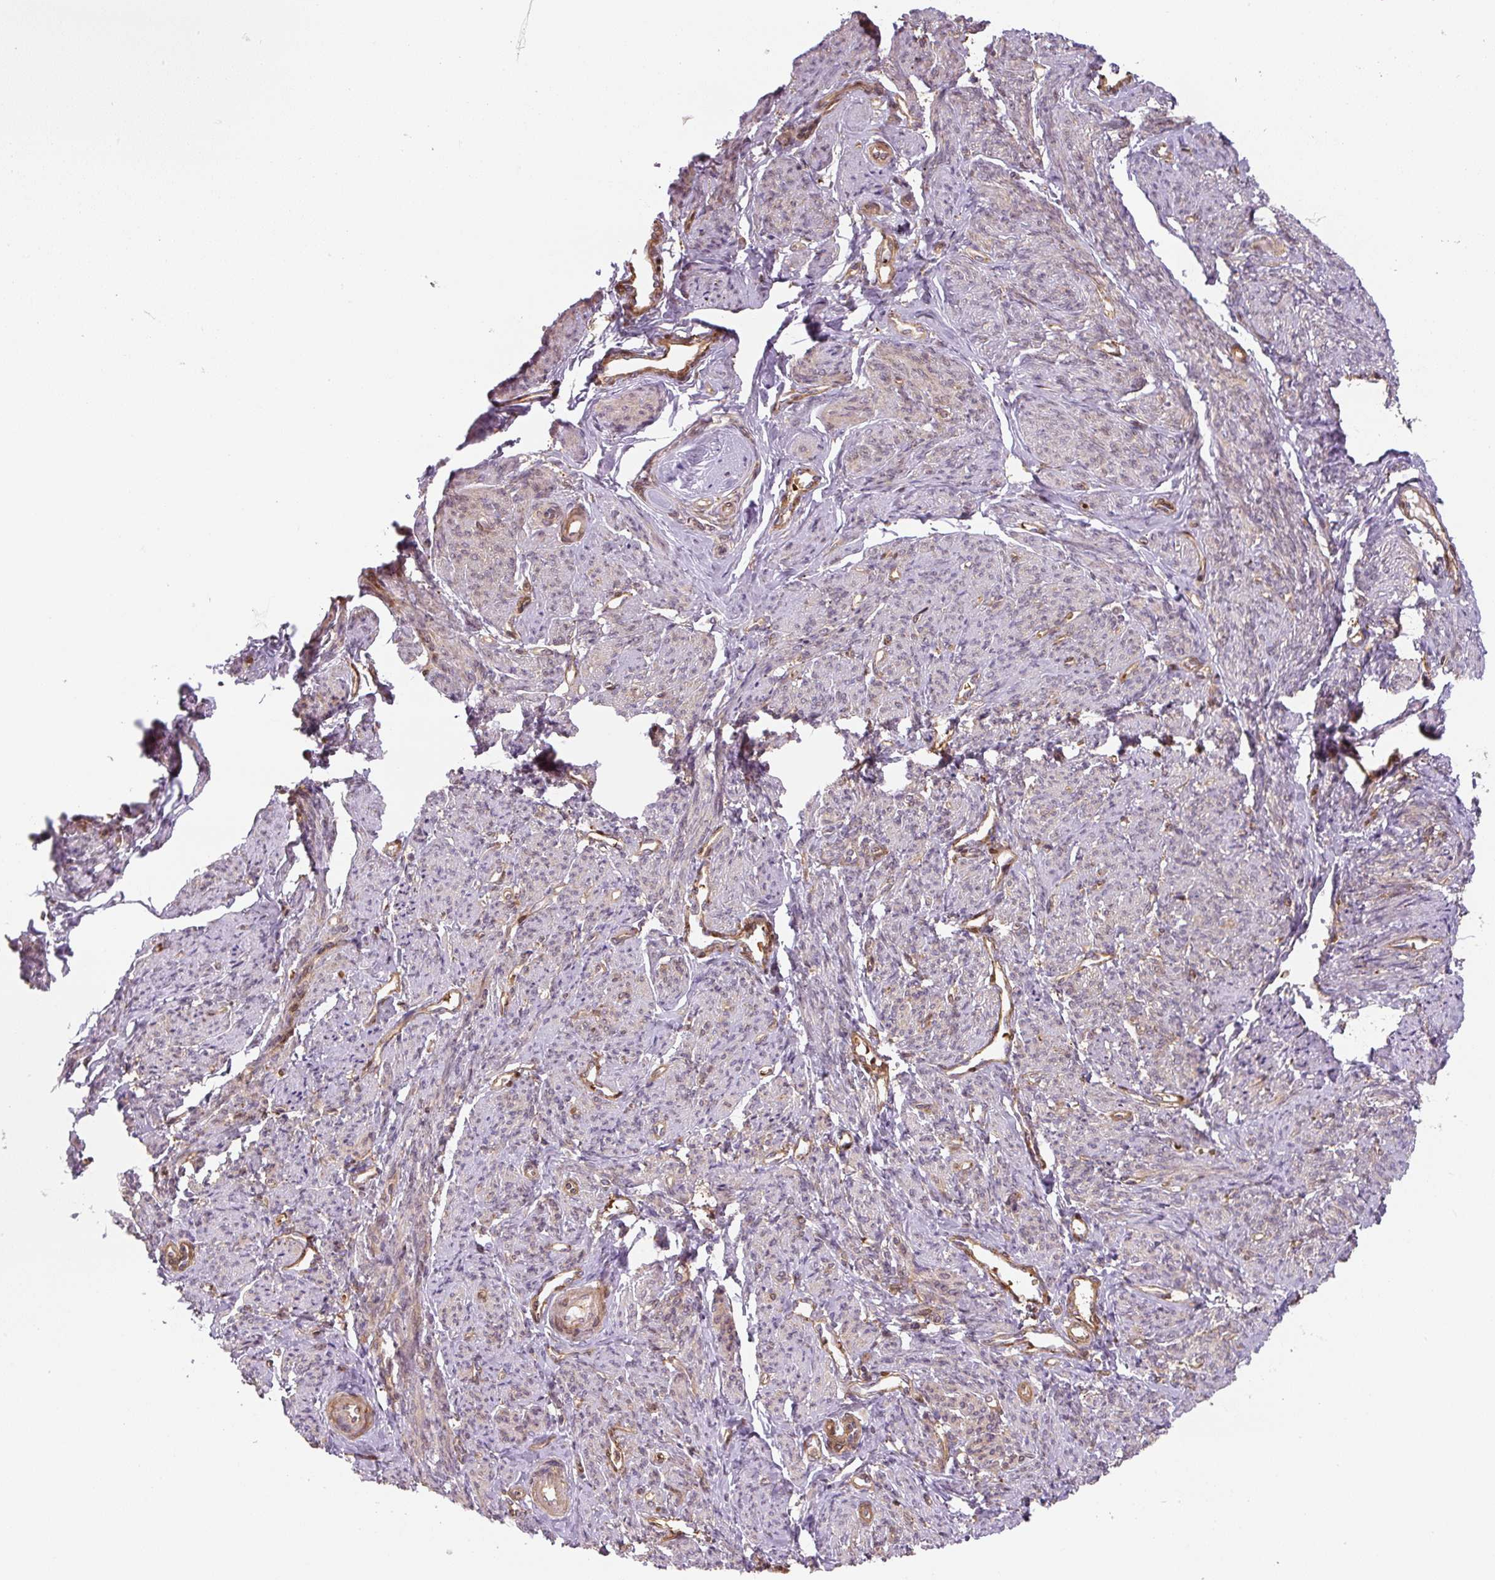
{"staining": {"intensity": "weak", "quantity": "25%-75%", "location": "cytoplasmic/membranous"}, "tissue": "smooth muscle", "cell_type": "Smooth muscle cells", "image_type": "normal", "snomed": [{"axis": "morphology", "description": "Normal tissue, NOS"}, {"axis": "topography", "description": "Smooth muscle"}], "caption": "A brown stain labels weak cytoplasmic/membranous expression of a protein in smooth muscle cells of normal human smooth muscle. (DAB (3,3'-diaminobenzidine) = brown stain, brightfield microscopy at high magnification).", "gene": "RASA1", "patient": {"sex": "female", "age": 65}}